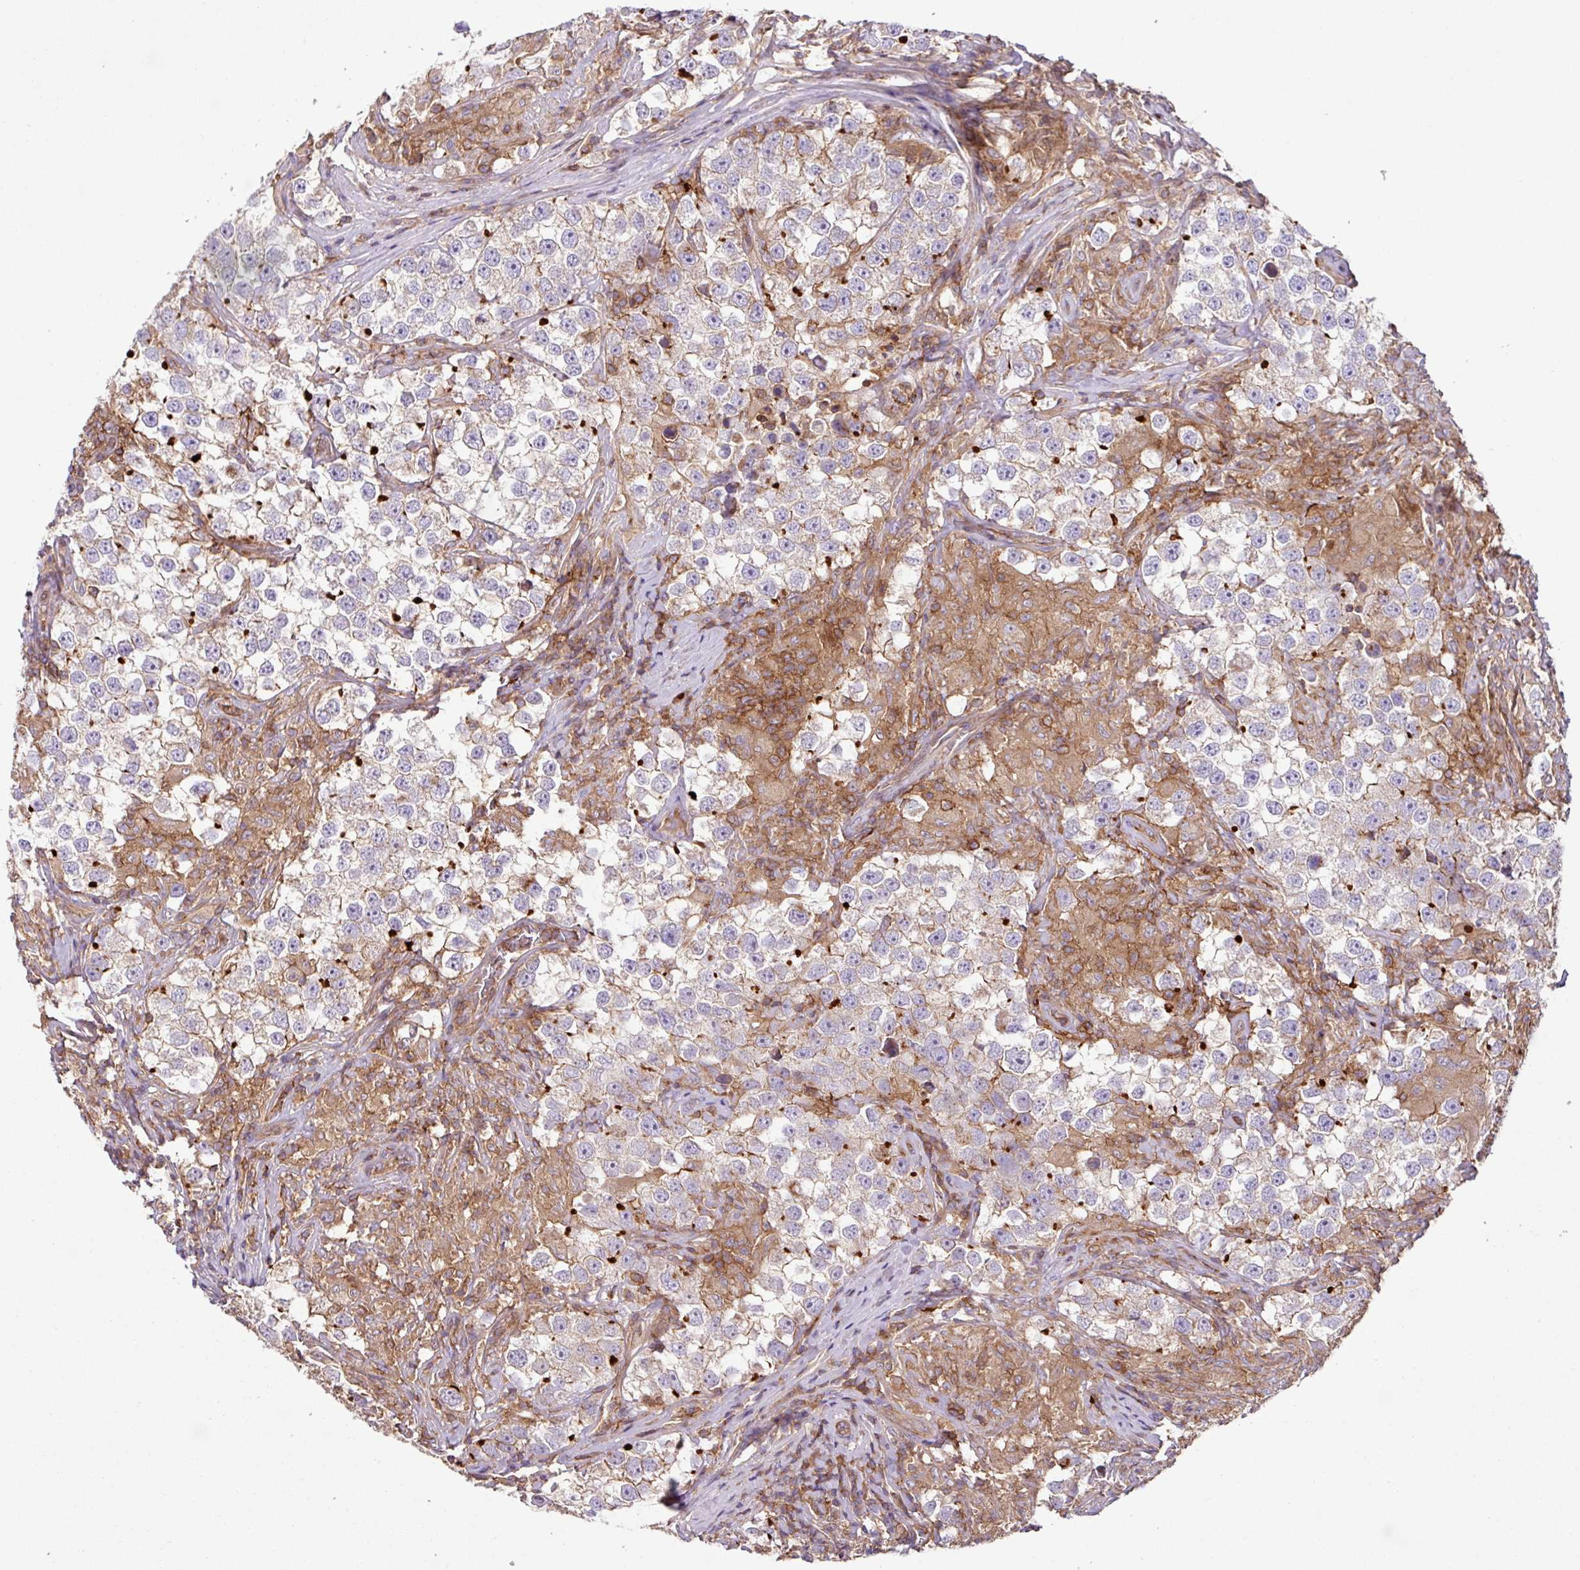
{"staining": {"intensity": "weak", "quantity": "<25%", "location": "cytoplasmic/membranous"}, "tissue": "testis cancer", "cell_type": "Tumor cells", "image_type": "cancer", "snomed": [{"axis": "morphology", "description": "Seminoma, NOS"}, {"axis": "topography", "description": "Testis"}], "caption": "Immunohistochemistry photomicrograph of neoplastic tissue: human testis cancer stained with DAB (3,3'-diaminobenzidine) demonstrates no significant protein positivity in tumor cells.", "gene": "RIC1", "patient": {"sex": "male", "age": 46}}